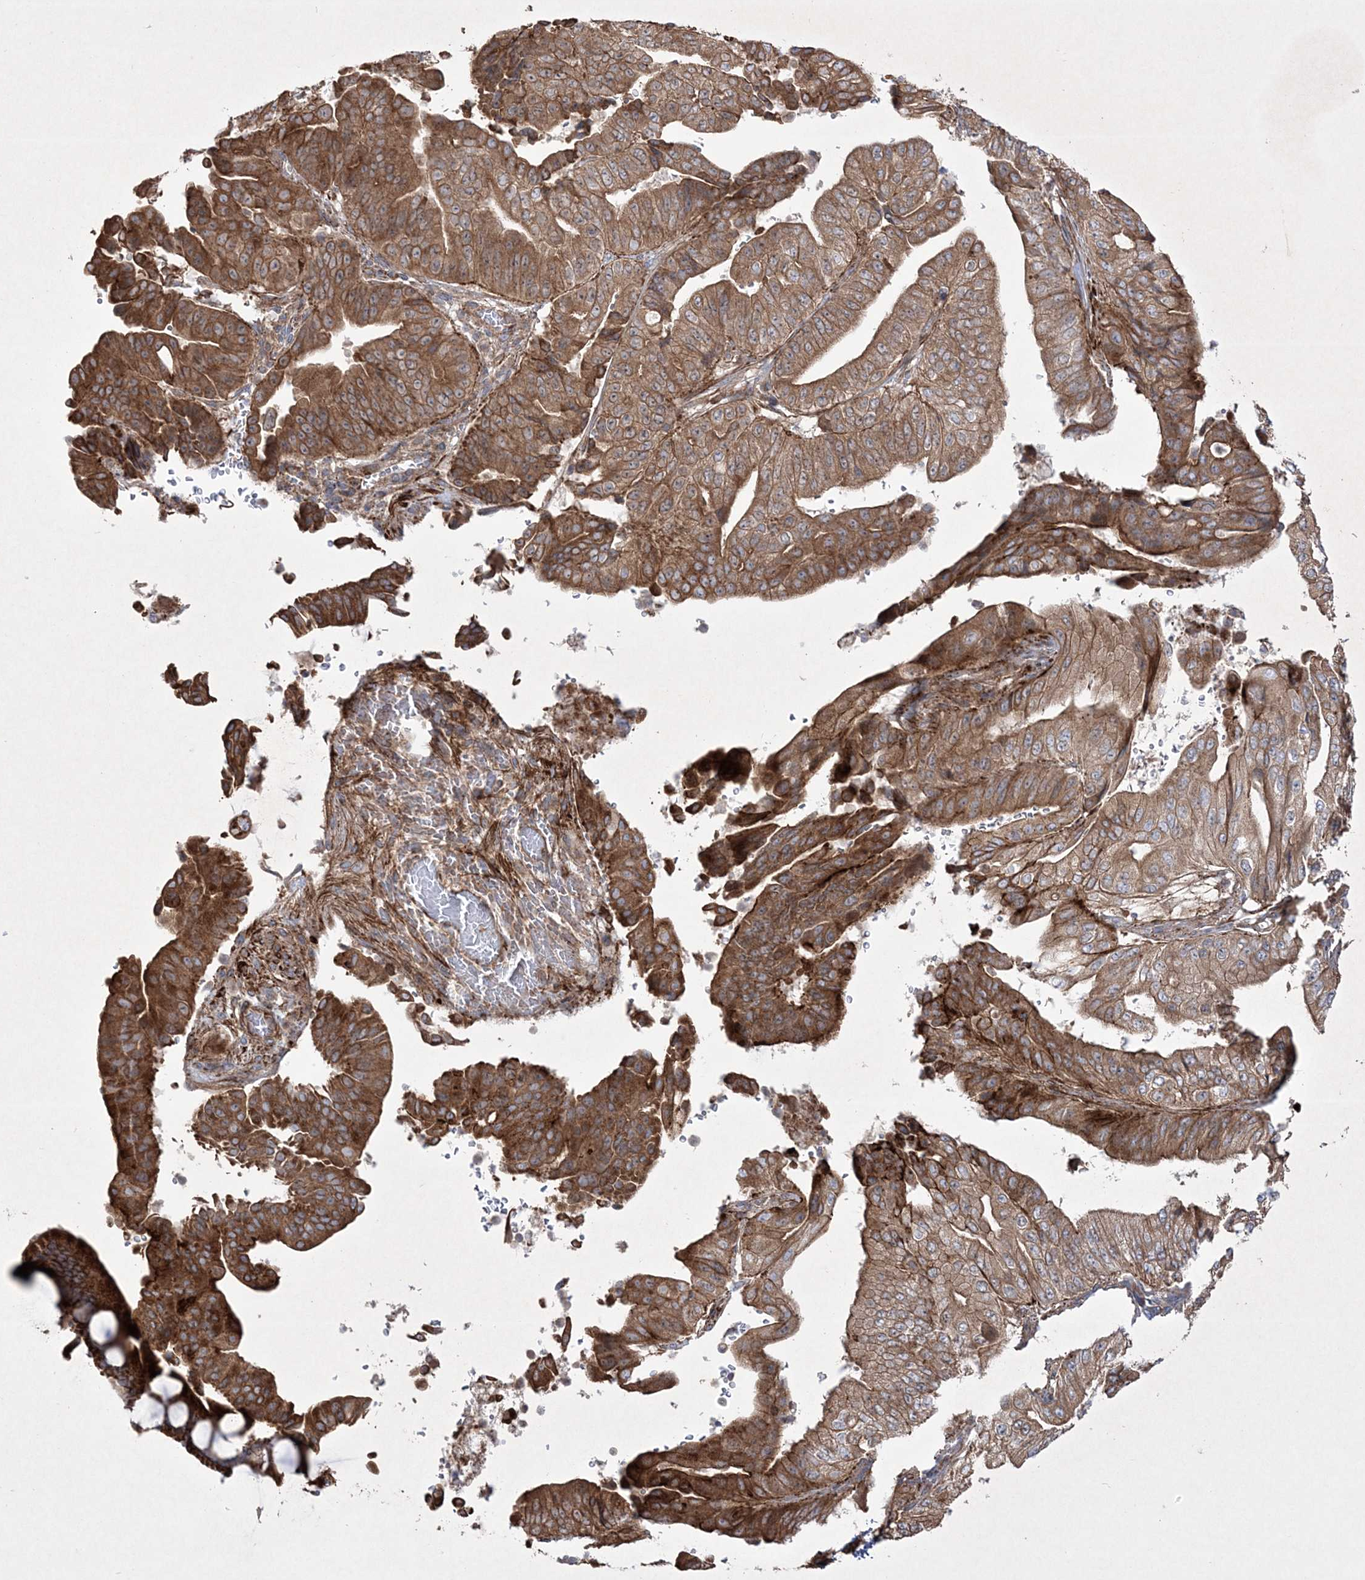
{"staining": {"intensity": "strong", "quantity": ">75%", "location": "cytoplasmic/membranous"}, "tissue": "pancreatic cancer", "cell_type": "Tumor cells", "image_type": "cancer", "snomed": [{"axis": "morphology", "description": "Adenocarcinoma, NOS"}, {"axis": "topography", "description": "Pancreas"}], "caption": "Strong cytoplasmic/membranous protein staining is identified in about >75% of tumor cells in pancreatic cancer.", "gene": "RICTOR", "patient": {"sex": "female", "age": 77}}